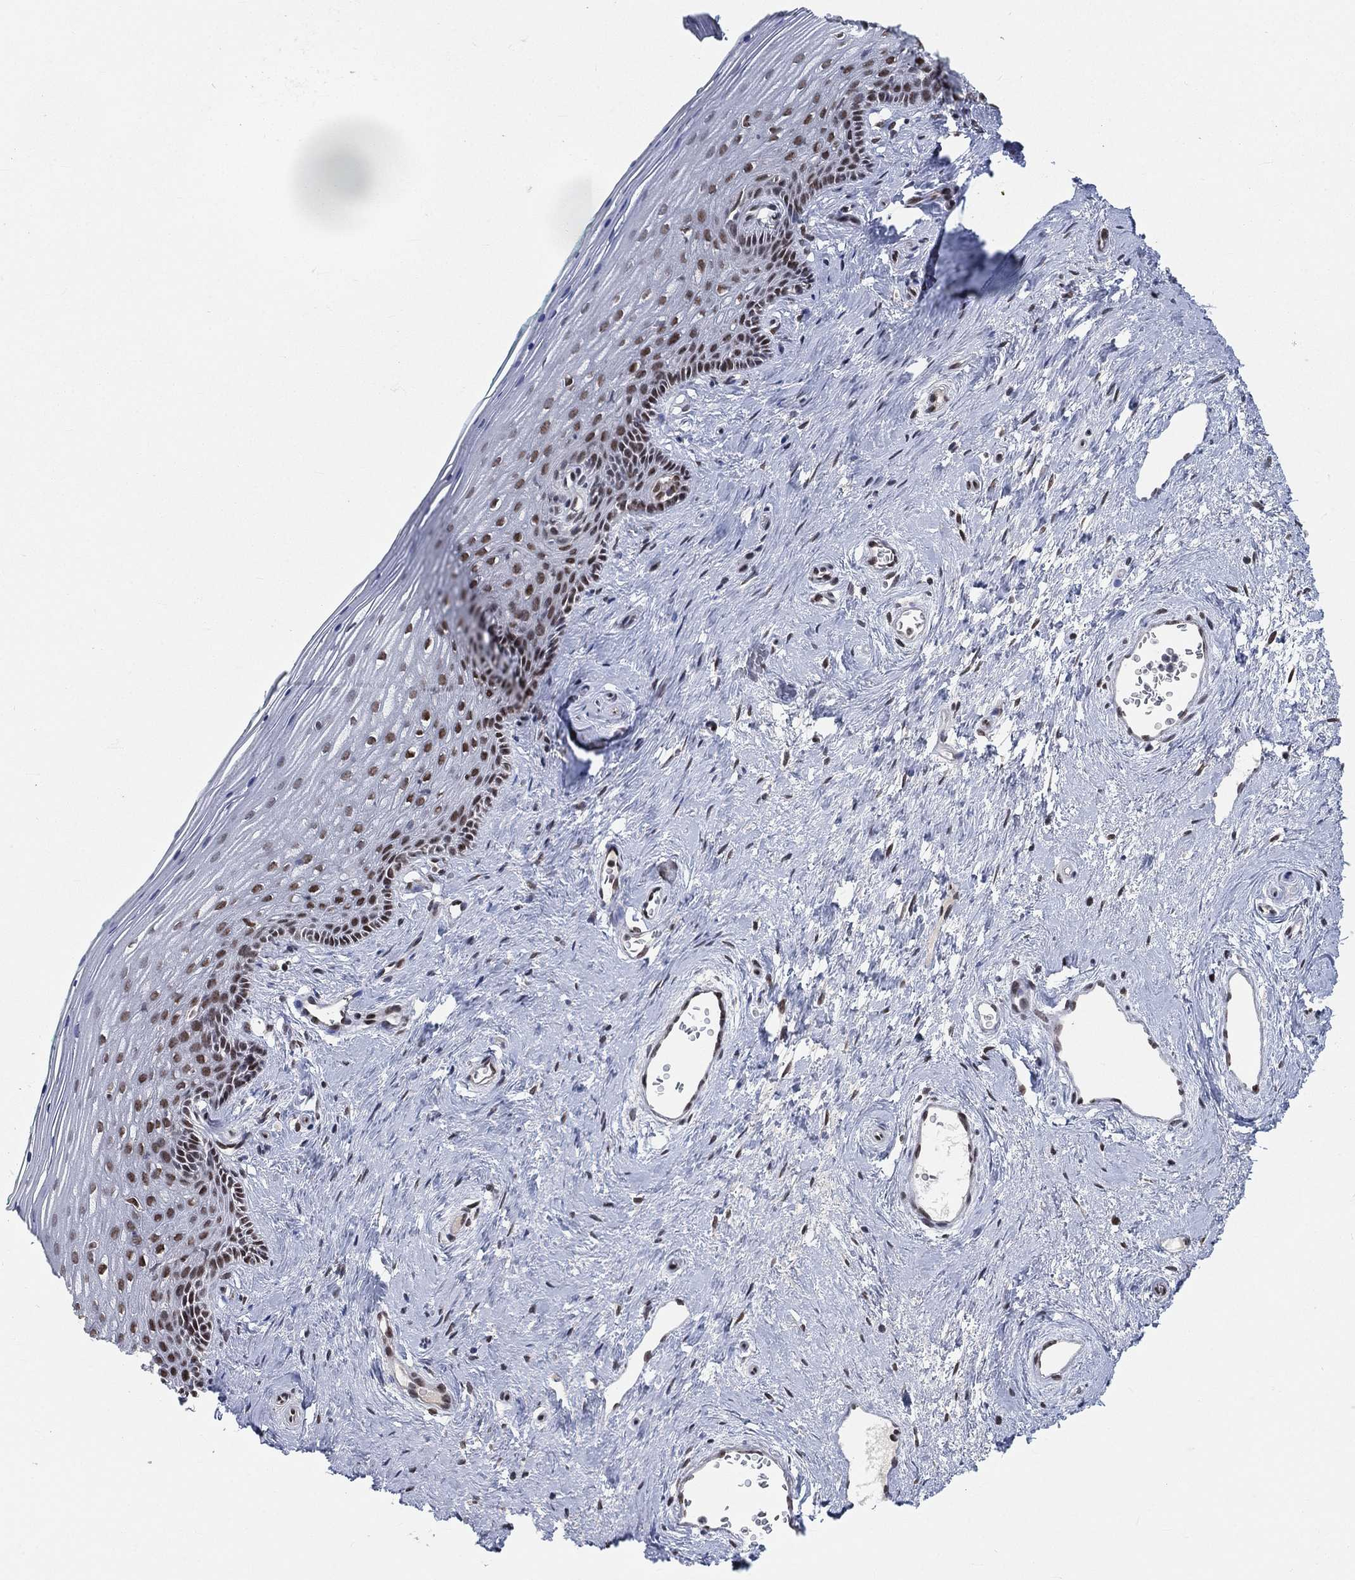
{"staining": {"intensity": "moderate", "quantity": ">75%", "location": "nuclear"}, "tissue": "vagina", "cell_type": "Squamous epithelial cells", "image_type": "normal", "snomed": [{"axis": "morphology", "description": "Normal tissue, NOS"}, {"axis": "topography", "description": "Vagina"}], "caption": "High-magnification brightfield microscopy of unremarkable vagina stained with DAB (3,3'-diaminobenzidine) (brown) and counterstained with hematoxylin (blue). squamous epithelial cells exhibit moderate nuclear positivity is seen in approximately>75% of cells. (Brightfield microscopy of DAB IHC at high magnification).", "gene": "YLPM1", "patient": {"sex": "female", "age": 45}}